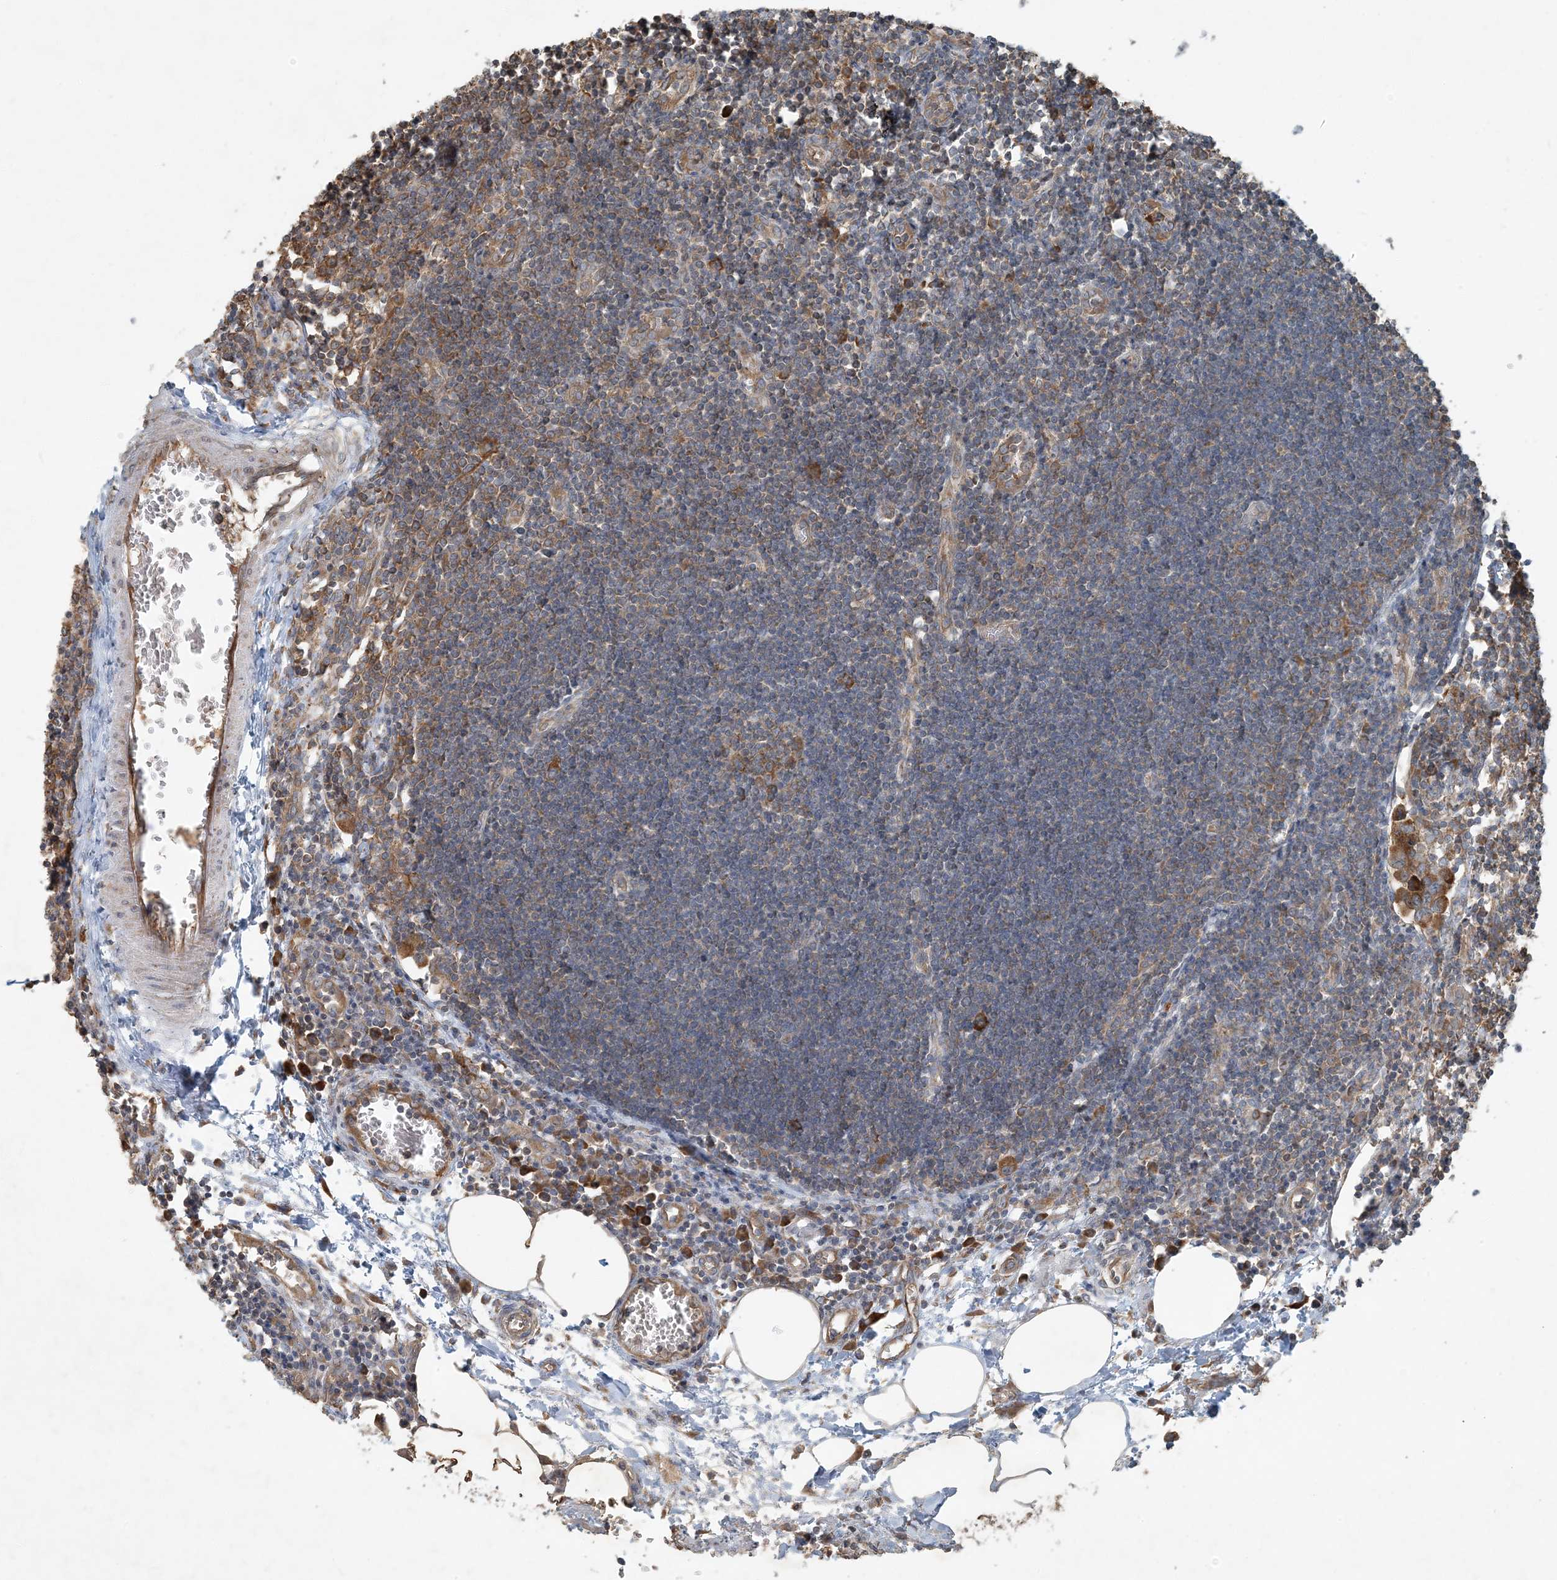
{"staining": {"intensity": "moderate", "quantity": "25%-75%", "location": "cytoplasmic/membranous"}, "tissue": "lymph node", "cell_type": "Germinal center cells", "image_type": "normal", "snomed": [{"axis": "morphology", "description": "Normal tissue, NOS"}, {"axis": "morphology", "description": "Malignant melanoma, Metastatic site"}, {"axis": "topography", "description": "Lymph node"}], "caption": "Brown immunohistochemical staining in normal human lymph node displays moderate cytoplasmic/membranous positivity in about 25%-75% of germinal center cells. Nuclei are stained in blue.", "gene": "COMMD8", "patient": {"sex": "male", "age": 41}}